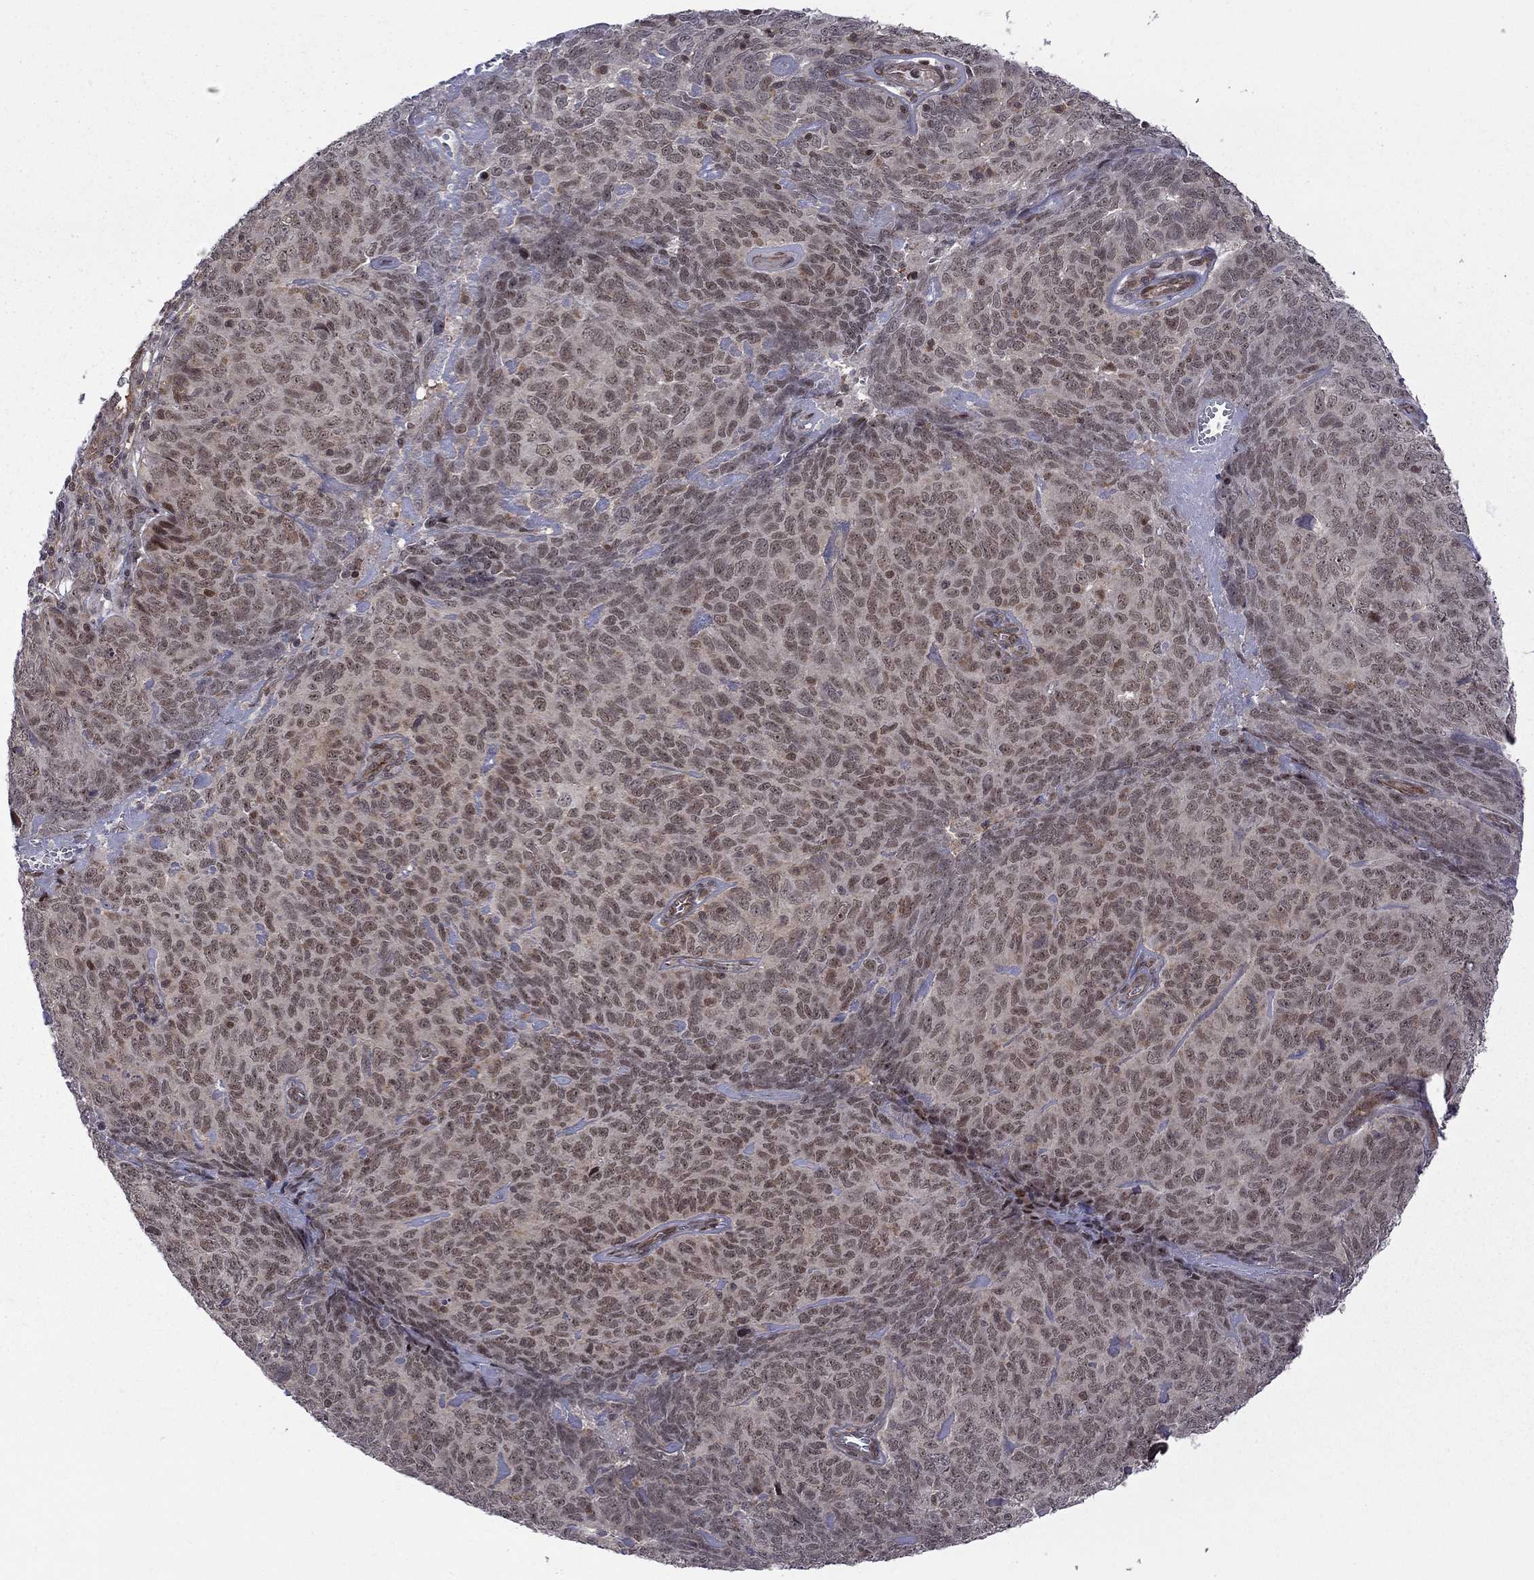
{"staining": {"intensity": "moderate", "quantity": ">75%", "location": "nuclear"}, "tissue": "skin cancer", "cell_type": "Tumor cells", "image_type": "cancer", "snomed": [{"axis": "morphology", "description": "Squamous cell carcinoma, NOS"}, {"axis": "topography", "description": "Skin"}, {"axis": "topography", "description": "Anal"}], "caption": "Tumor cells show moderate nuclear positivity in approximately >75% of cells in skin cancer (squamous cell carcinoma).", "gene": "BRF1", "patient": {"sex": "female", "age": 51}}